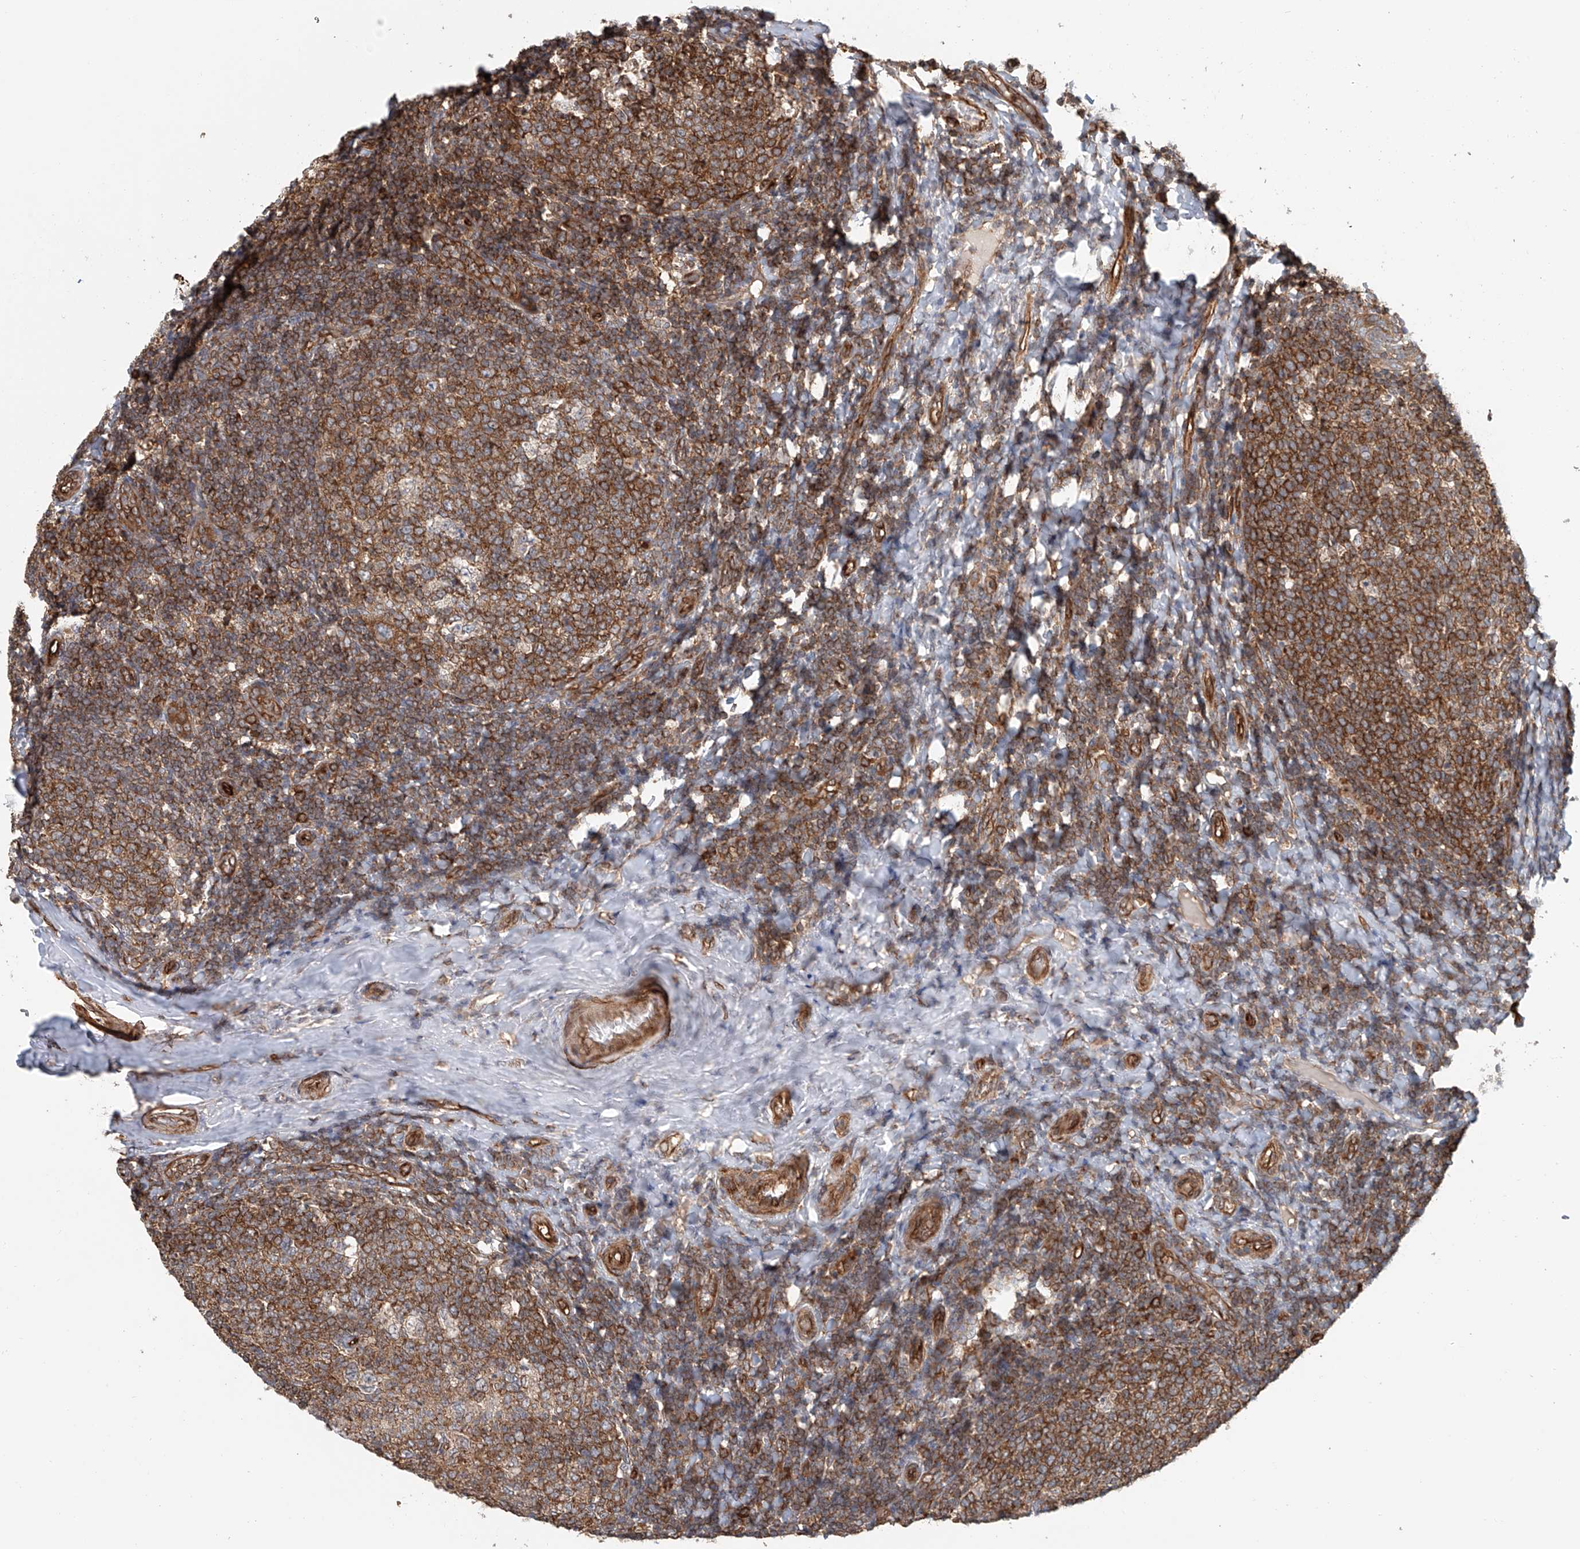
{"staining": {"intensity": "moderate", "quantity": ">75%", "location": "cytoplasmic/membranous"}, "tissue": "tonsil", "cell_type": "Germinal center cells", "image_type": "normal", "snomed": [{"axis": "morphology", "description": "Normal tissue, NOS"}, {"axis": "topography", "description": "Tonsil"}], "caption": "Immunohistochemical staining of benign tonsil demonstrates moderate cytoplasmic/membranous protein positivity in approximately >75% of germinal center cells. The staining was performed using DAB (3,3'-diaminobenzidine), with brown indicating positive protein expression. Nuclei are stained blue with hematoxylin.", "gene": "FRYL", "patient": {"sex": "female", "age": 19}}